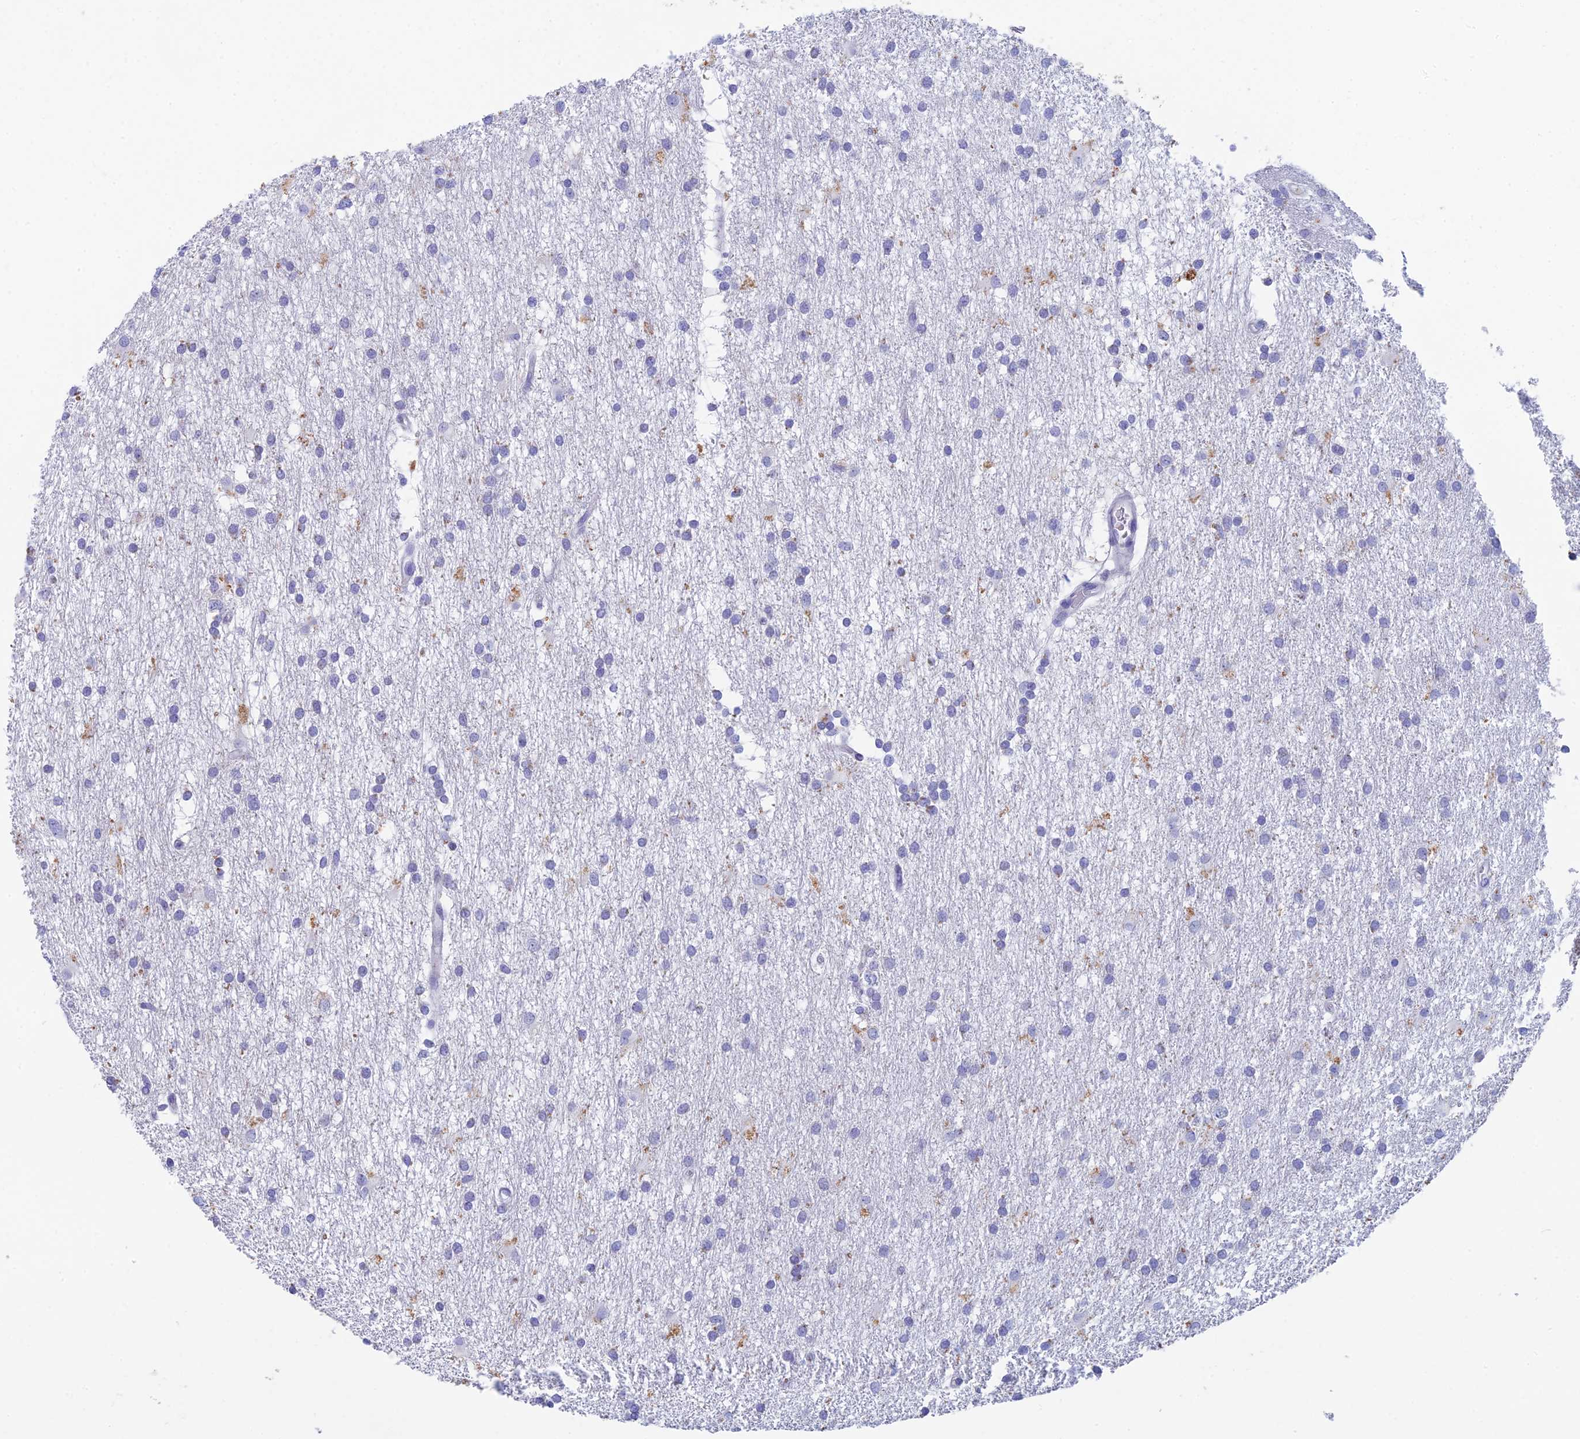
{"staining": {"intensity": "negative", "quantity": "none", "location": "none"}, "tissue": "glioma", "cell_type": "Tumor cells", "image_type": "cancer", "snomed": [{"axis": "morphology", "description": "Glioma, malignant, High grade"}, {"axis": "topography", "description": "Brain"}], "caption": "Immunohistochemistry of glioma reveals no positivity in tumor cells.", "gene": "REXO5", "patient": {"sex": "male", "age": 77}}